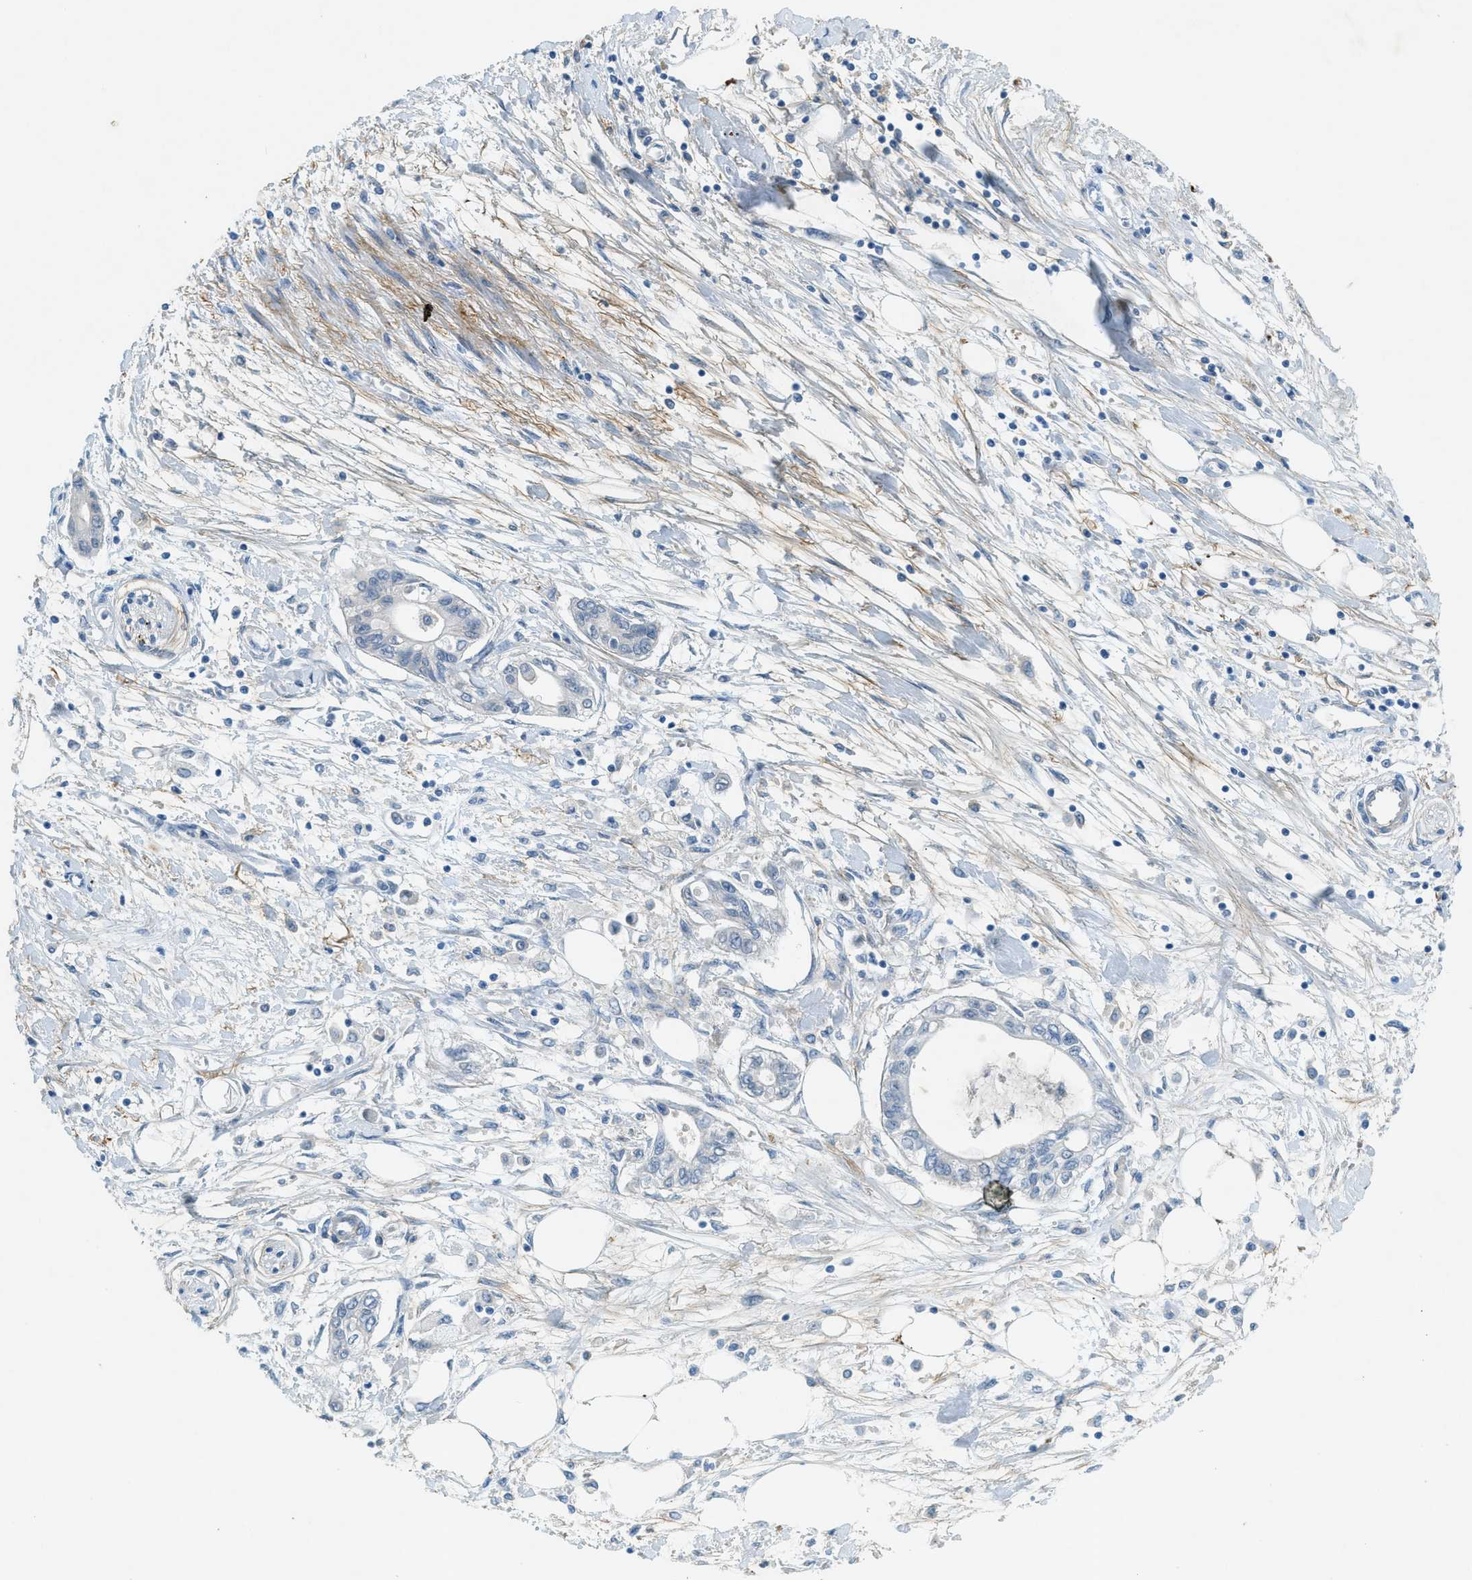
{"staining": {"intensity": "negative", "quantity": "none", "location": "none"}, "tissue": "pancreatic cancer", "cell_type": "Tumor cells", "image_type": "cancer", "snomed": [{"axis": "morphology", "description": "Adenocarcinoma, NOS"}, {"axis": "topography", "description": "Pancreas"}], "caption": "Tumor cells are negative for protein expression in human pancreatic adenocarcinoma.", "gene": "SNX14", "patient": {"sex": "female", "age": 77}}